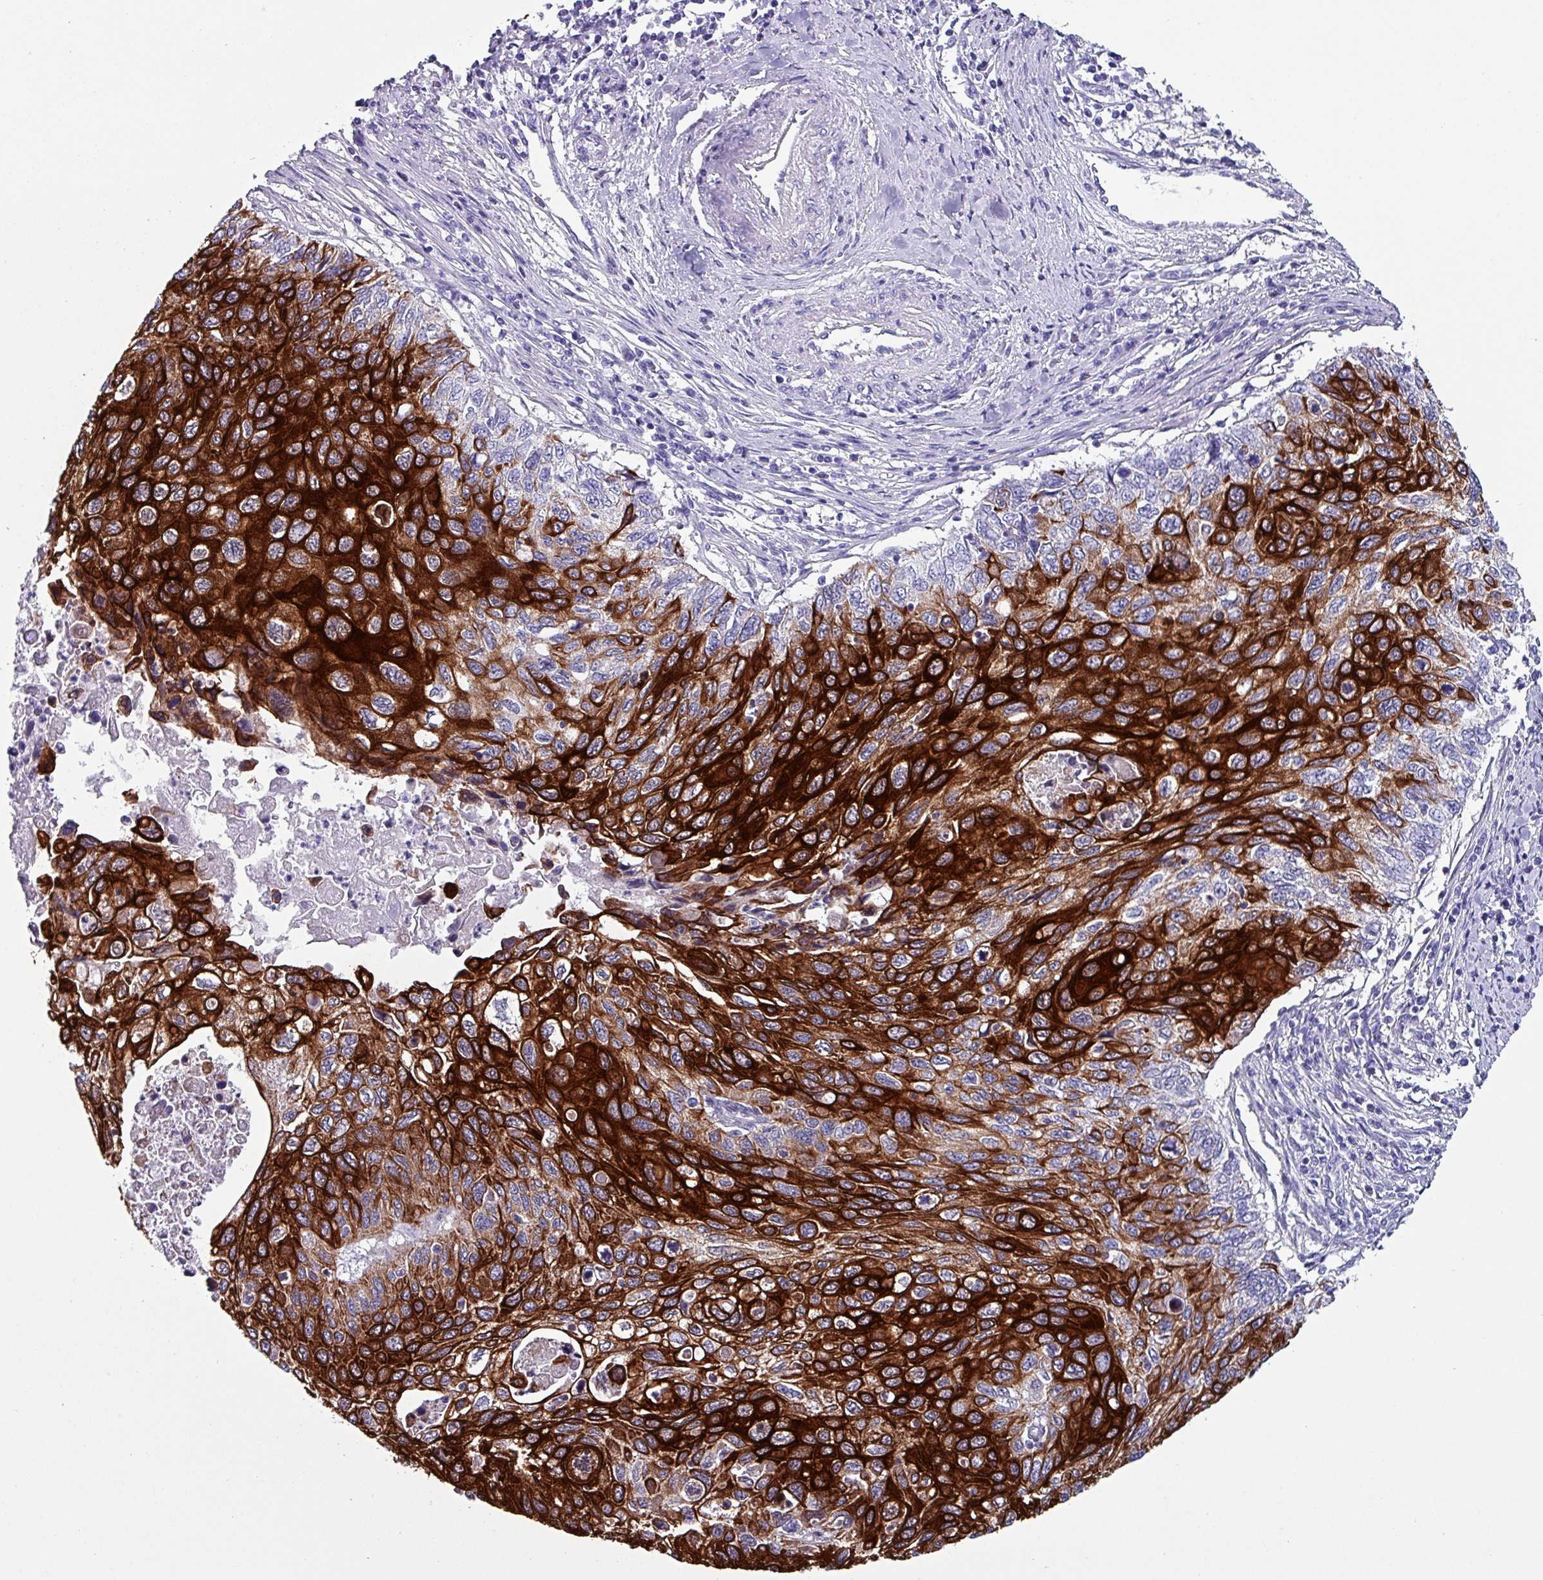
{"staining": {"intensity": "strong", "quantity": ">75%", "location": "cytoplasmic/membranous"}, "tissue": "cervical cancer", "cell_type": "Tumor cells", "image_type": "cancer", "snomed": [{"axis": "morphology", "description": "Squamous cell carcinoma, NOS"}, {"axis": "topography", "description": "Cervix"}], "caption": "Immunohistochemistry staining of cervical cancer, which shows high levels of strong cytoplasmic/membranous positivity in approximately >75% of tumor cells indicating strong cytoplasmic/membranous protein expression. The staining was performed using DAB (3,3'-diaminobenzidine) (brown) for protein detection and nuclei were counterstained in hematoxylin (blue).", "gene": "KRT6C", "patient": {"sex": "female", "age": 70}}